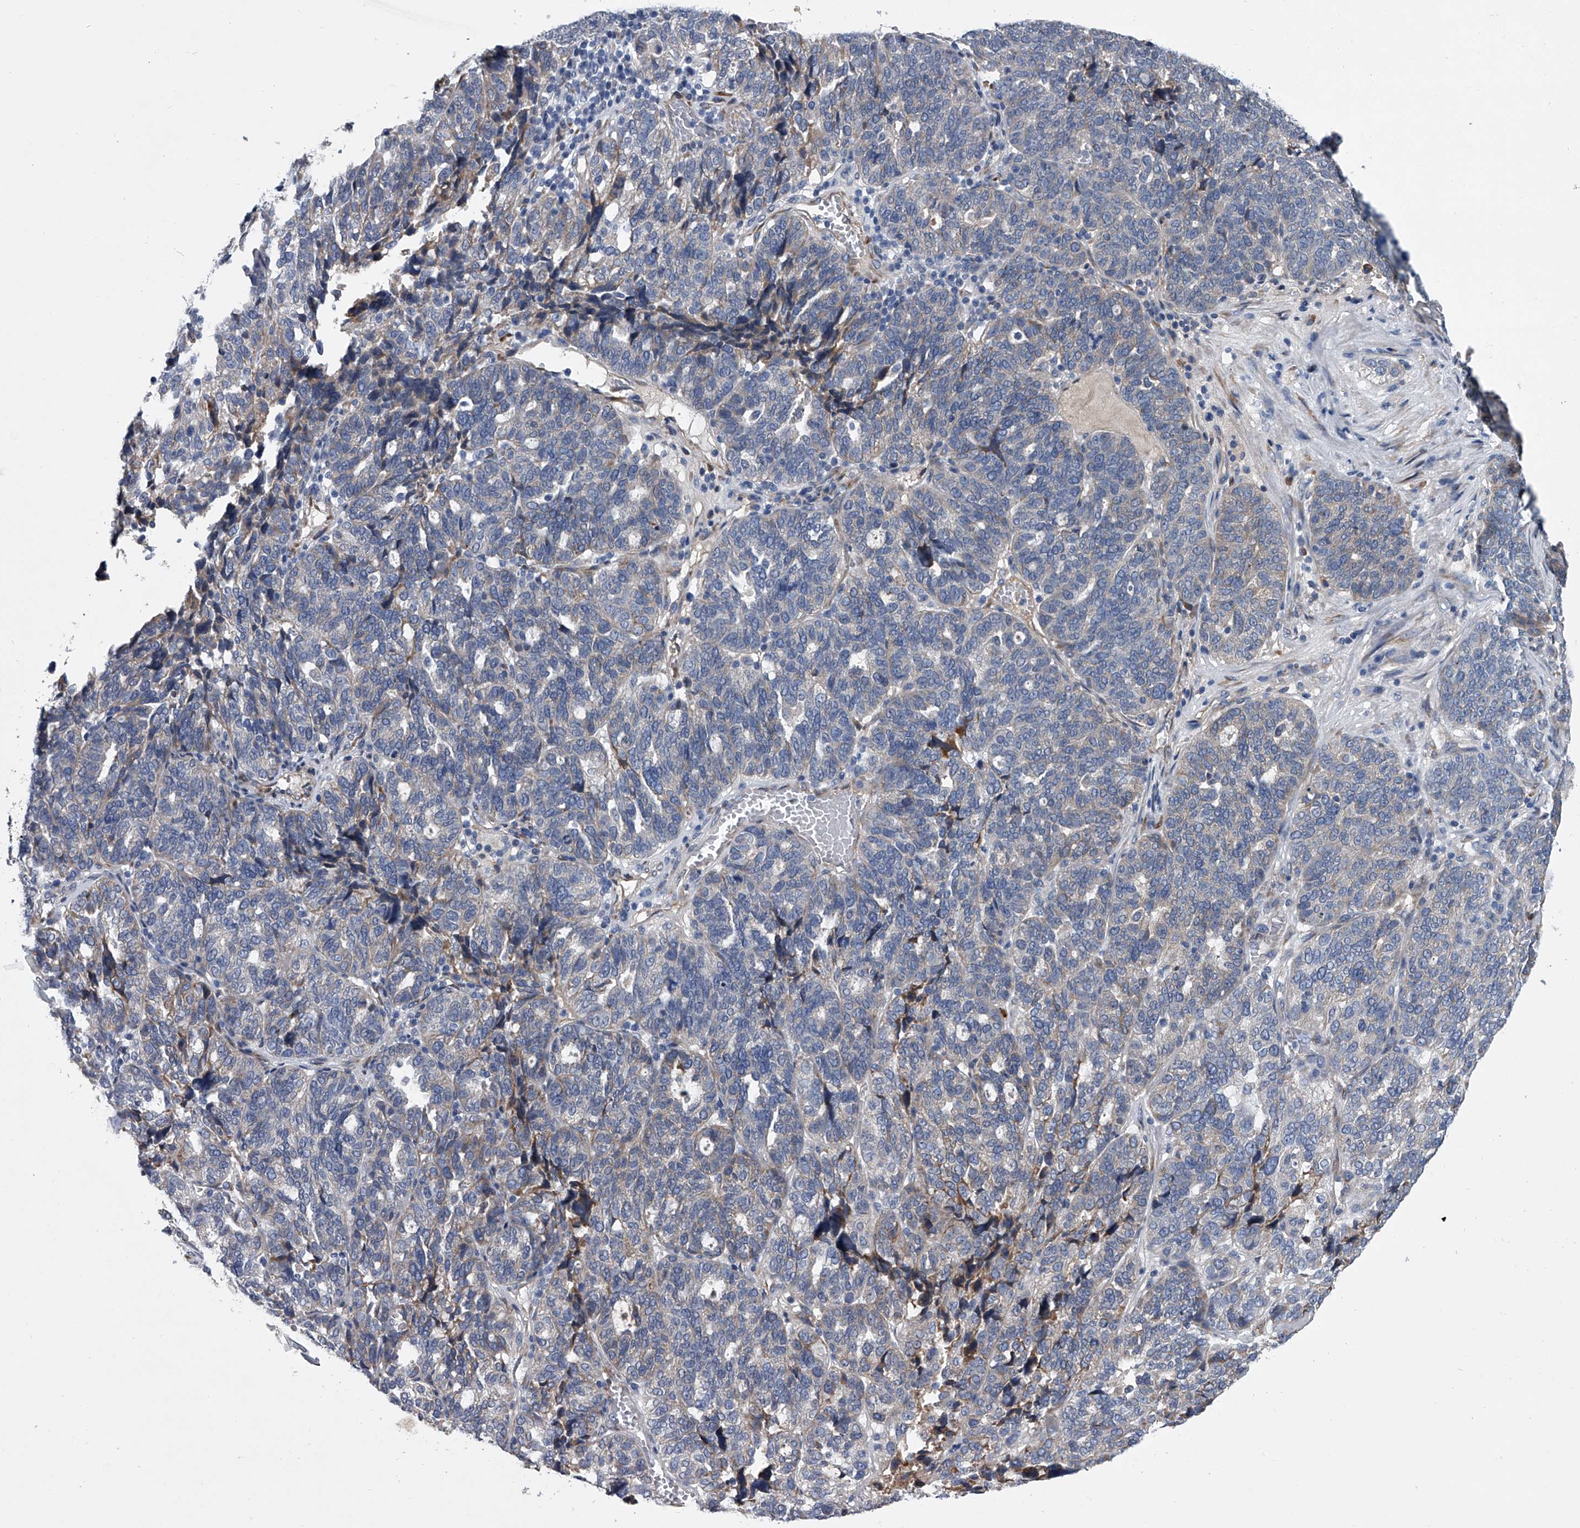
{"staining": {"intensity": "negative", "quantity": "none", "location": "none"}, "tissue": "ovarian cancer", "cell_type": "Tumor cells", "image_type": "cancer", "snomed": [{"axis": "morphology", "description": "Cystadenocarcinoma, serous, NOS"}, {"axis": "topography", "description": "Ovary"}], "caption": "The histopathology image shows no staining of tumor cells in ovarian serous cystadenocarcinoma.", "gene": "ABCG1", "patient": {"sex": "female", "age": 59}}